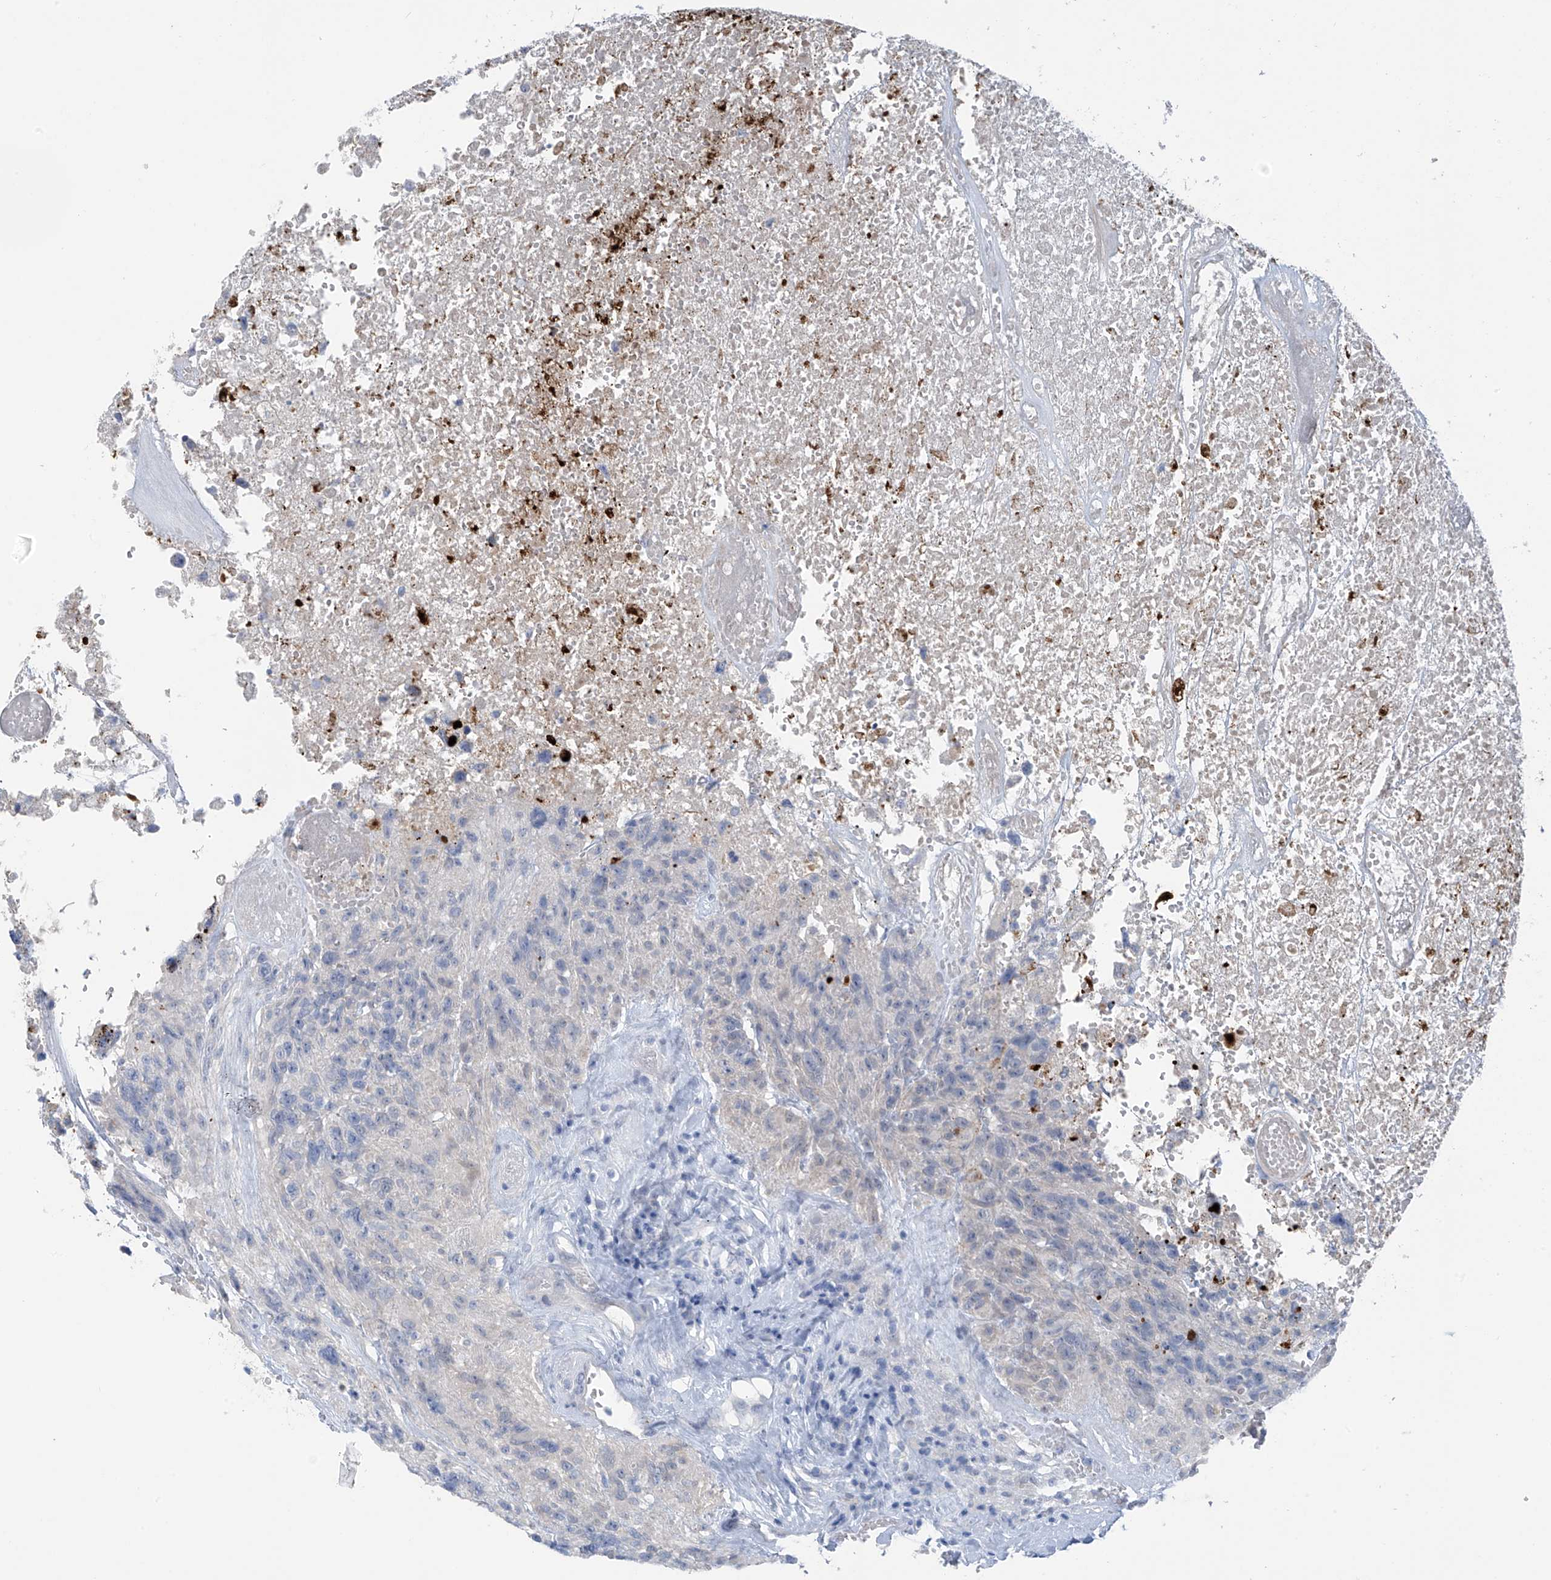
{"staining": {"intensity": "negative", "quantity": "none", "location": "none"}, "tissue": "glioma", "cell_type": "Tumor cells", "image_type": "cancer", "snomed": [{"axis": "morphology", "description": "Glioma, malignant, High grade"}, {"axis": "topography", "description": "Brain"}], "caption": "An immunohistochemistry photomicrograph of glioma is shown. There is no staining in tumor cells of glioma. Brightfield microscopy of immunohistochemistry (IHC) stained with DAB (brown) and hematoxylin (blue), captured at high magnification.", "gene": "ZNF793", "patient": {"sex": "male", "age": 69}}